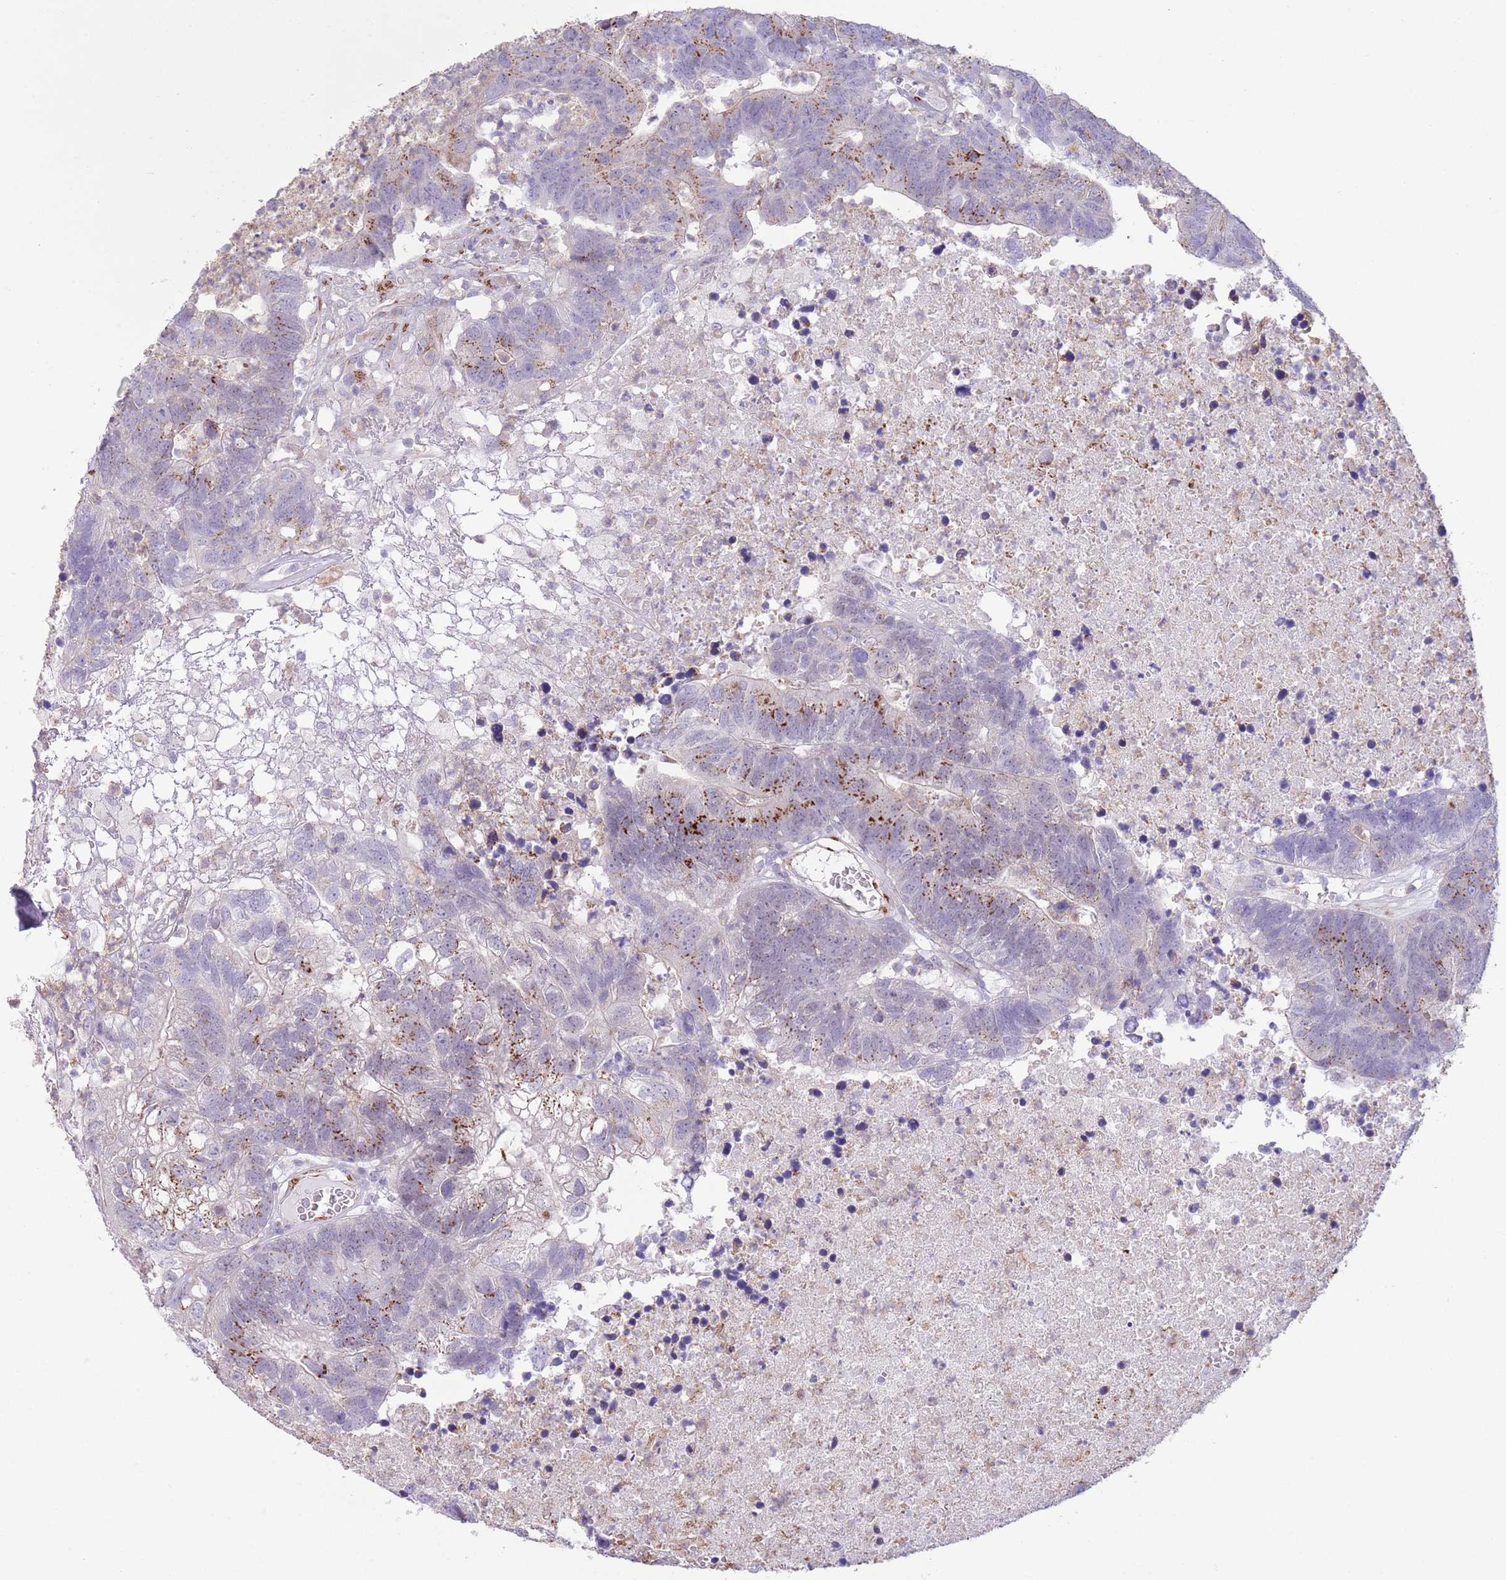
{"staining": {"intensity": "strong", "quantity": "25%-75%", "location": "cytoplasmic/membranous"}, "tissue": "colorectal cancer", "cell_type": "Tumor cells", "image_type": "cancer", "snomed": [{"axis": "morphology", "description": "Adenocarcinoma, NOS"}, {"axis": "topography", "description": "Colon"}], "caption": "Strong cytoplasmic/membranous expression is seen in approximately 25%-75% of tumor cells in colorectal cancer (adenocarcinoma). The staining was performed using DAB (3,3'-diaminobenzidine) to visualize the protein expression in brown, while the nuclei were stained in blue with hematoxylin (Magnification: 20x).", "gene": "C20orf96", "patient": {"sex": "female", "age": 48}}